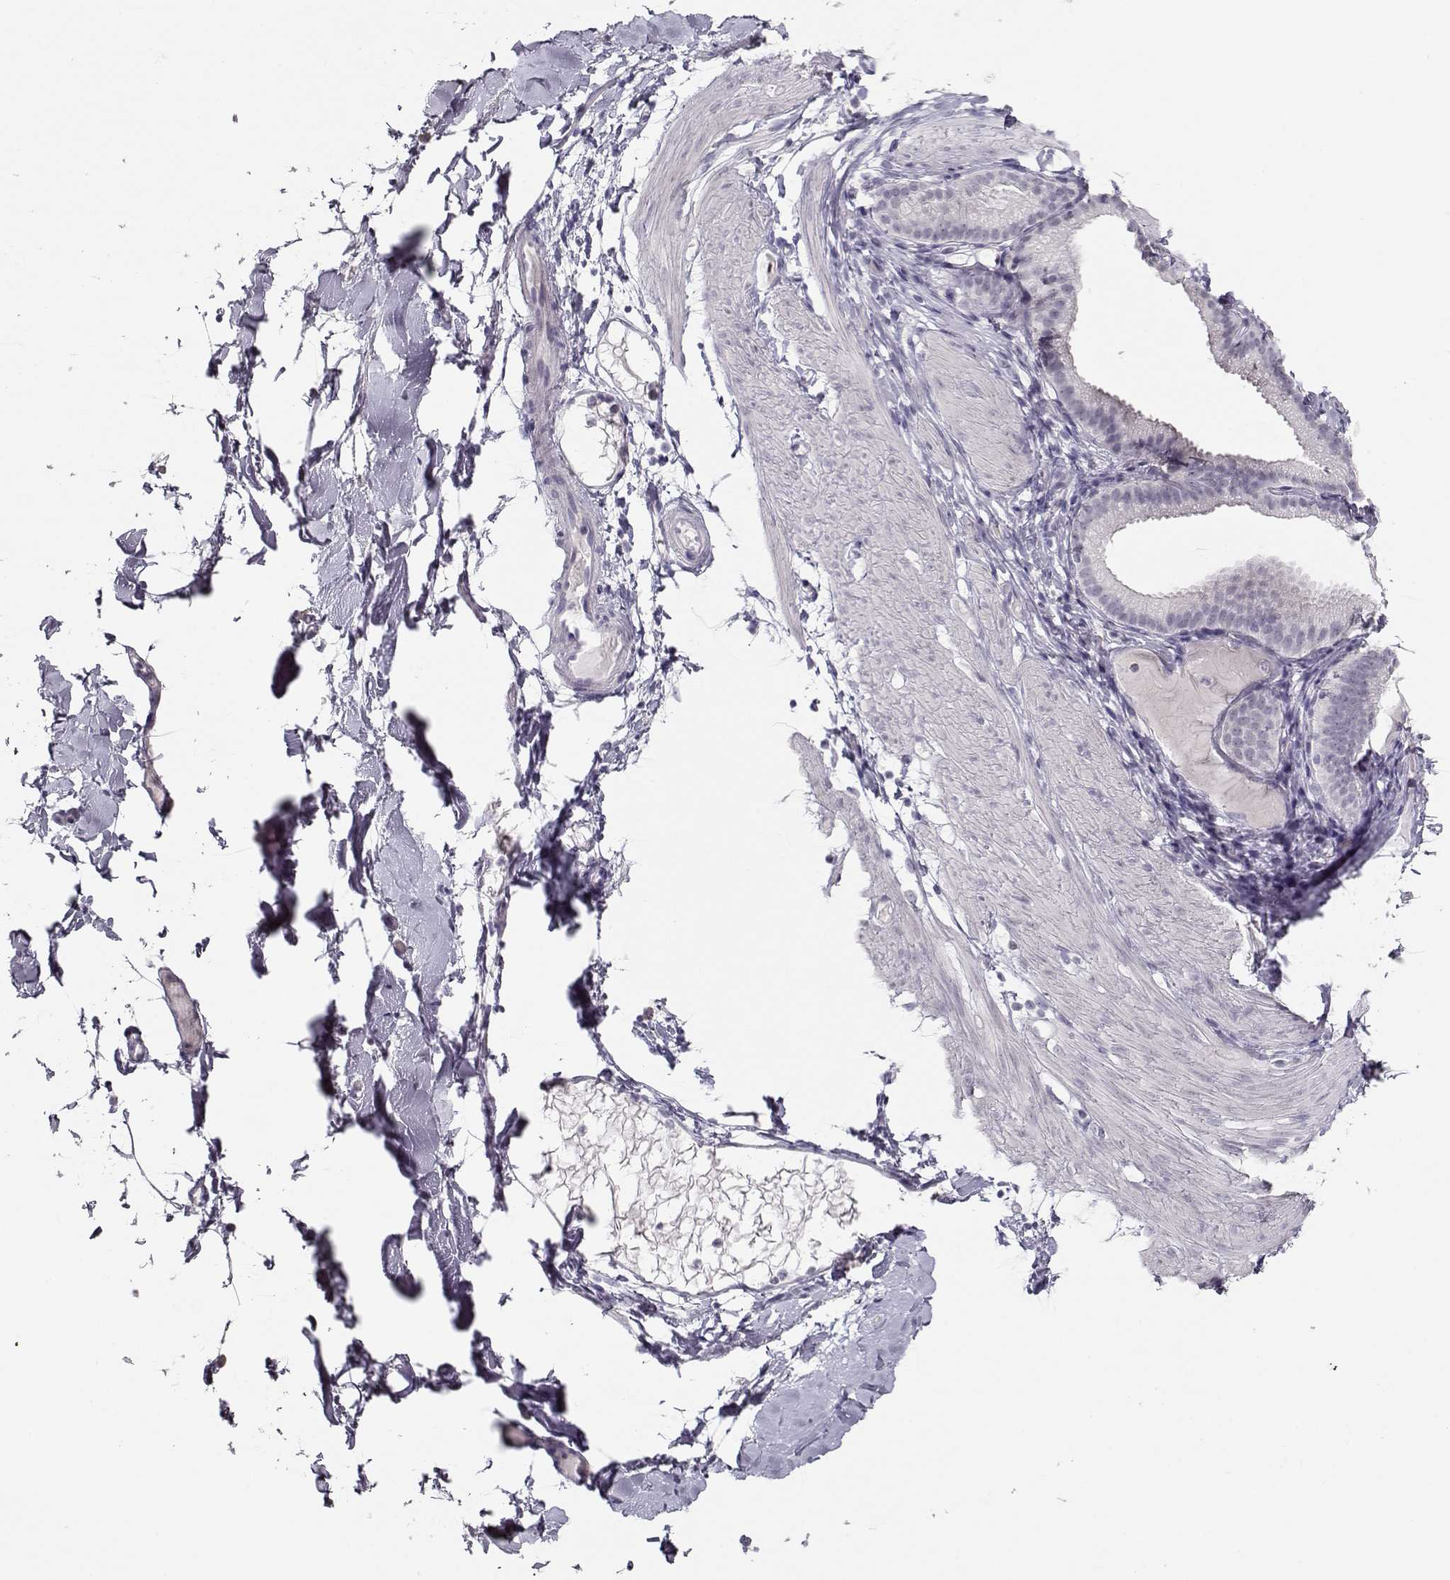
{"staining": {"intensity": "negative", "quantity": "none", "location": "none"}, "tissue": "soft tissue", "cell_type": "Fibroblasts", "image_type": "normal", "snomed": [{"axis": "morphology", "description": "Normal tissue, NOS"}, {"axis": "topography", "description": "Gallbladder"}, {"axis": "topography", "description": "Peripheral nerve tissue"}], "caption": "Fibroblasts show no significant protein expression in normal soft tissue. (DAB (3,3'-diaminobenzidine) immunohistochemistry (IHC) with hematoxylin counter stain).", "gene": "IMPG1", "patient": {"sex": "female", "age": 45}}